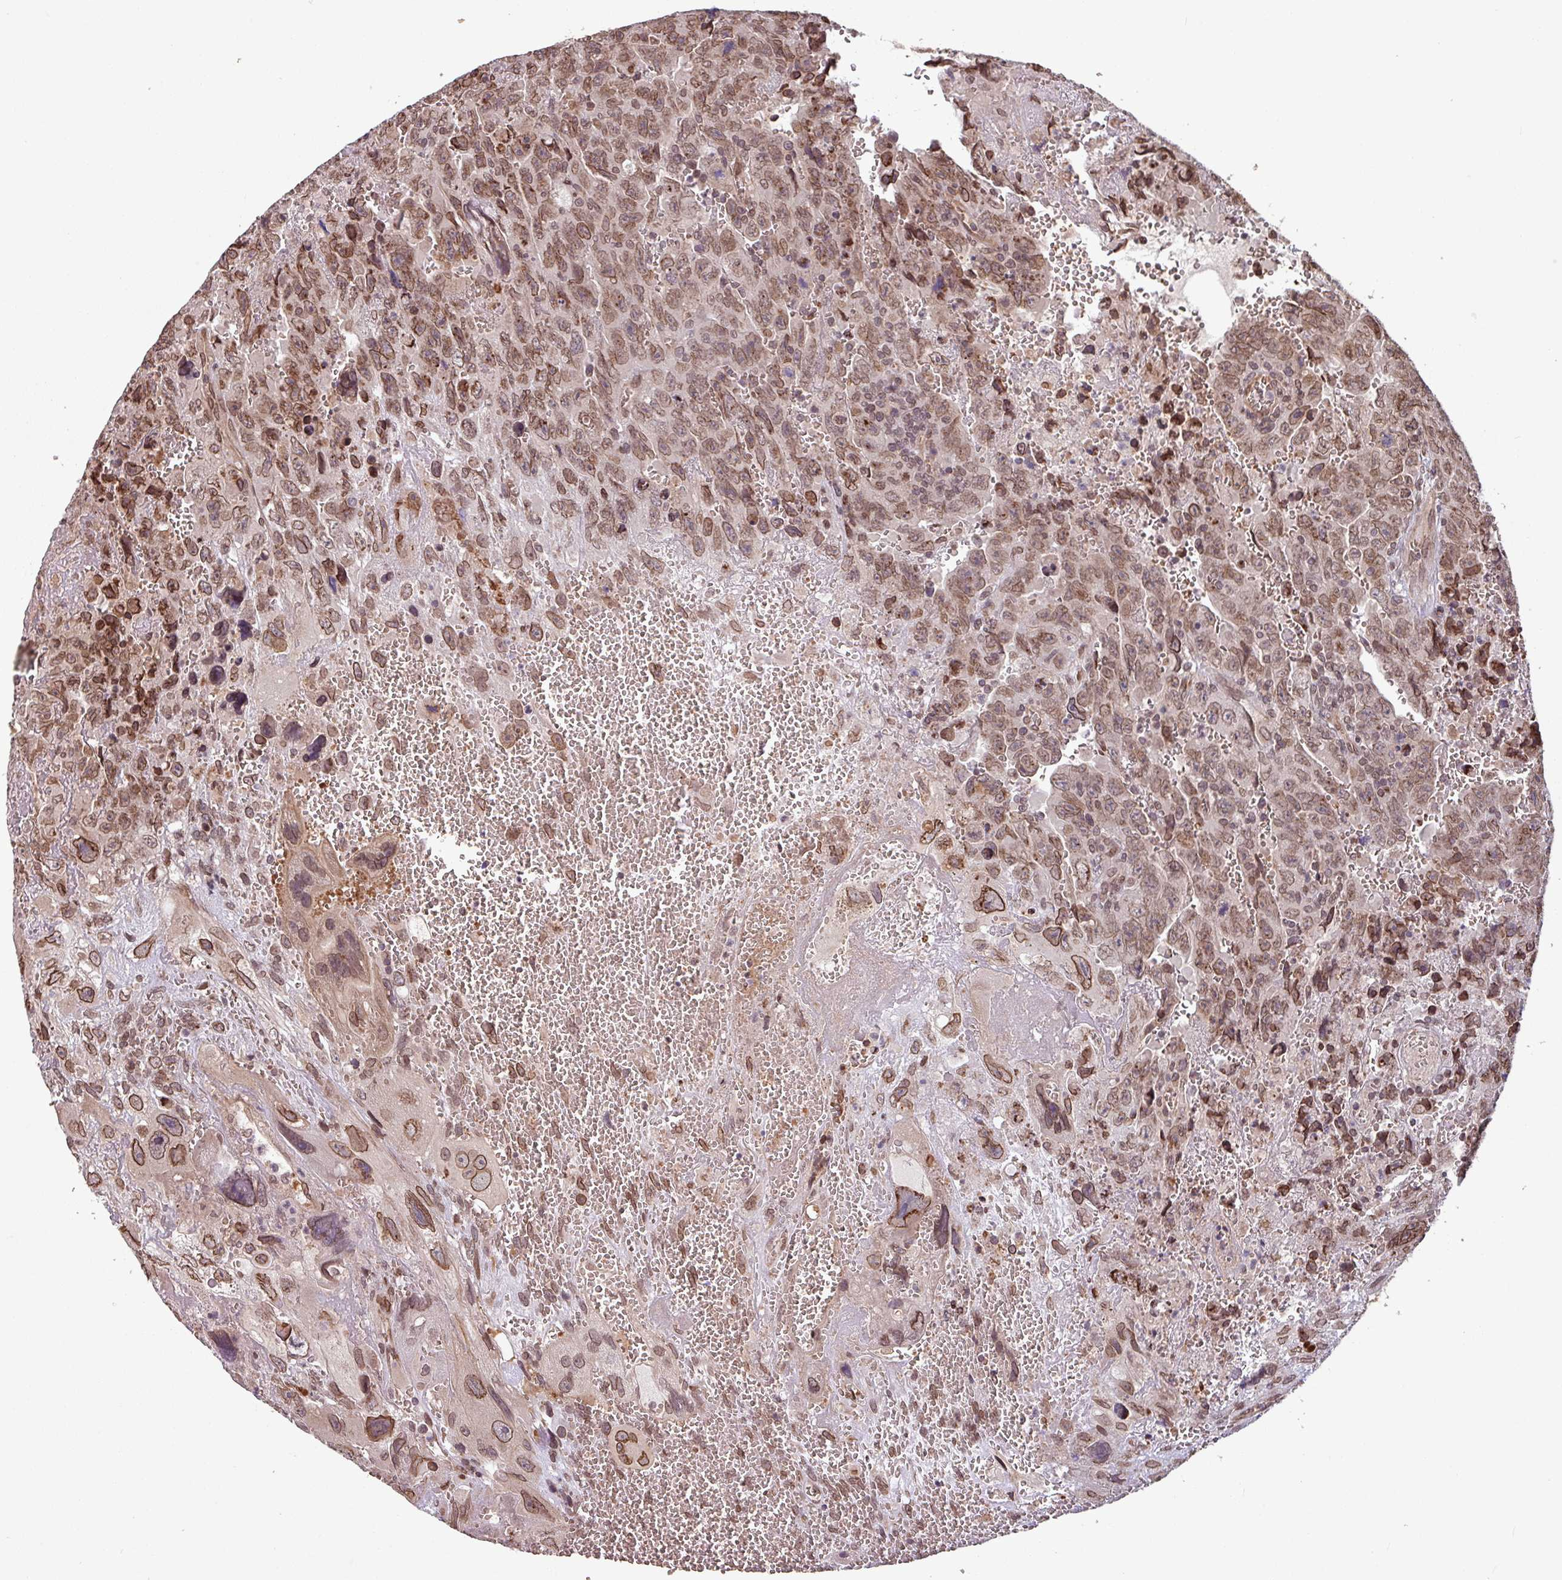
{"staining": {"intensity": "moderate", "quantity": ">75%", "location": "cytoplasmic/membranous,nuclear"}, "tissue": "testis cancer", "cell_type": "Tumor cells", "image_type": "cancer", "snomed": [{"axis": "morphology", "description": "Carcinoma, Embryonal, NOS"}, {"axis": "topography", "description": "Testis"}], "caption": "Protein analysis of testis cancer tissue demonstrates moderate cytoplasmic/membranous and nuclear positivity in about >75% of tumor cells.", "gene": "RBM4B", "patient": {"sex": "male", "age": 28}}